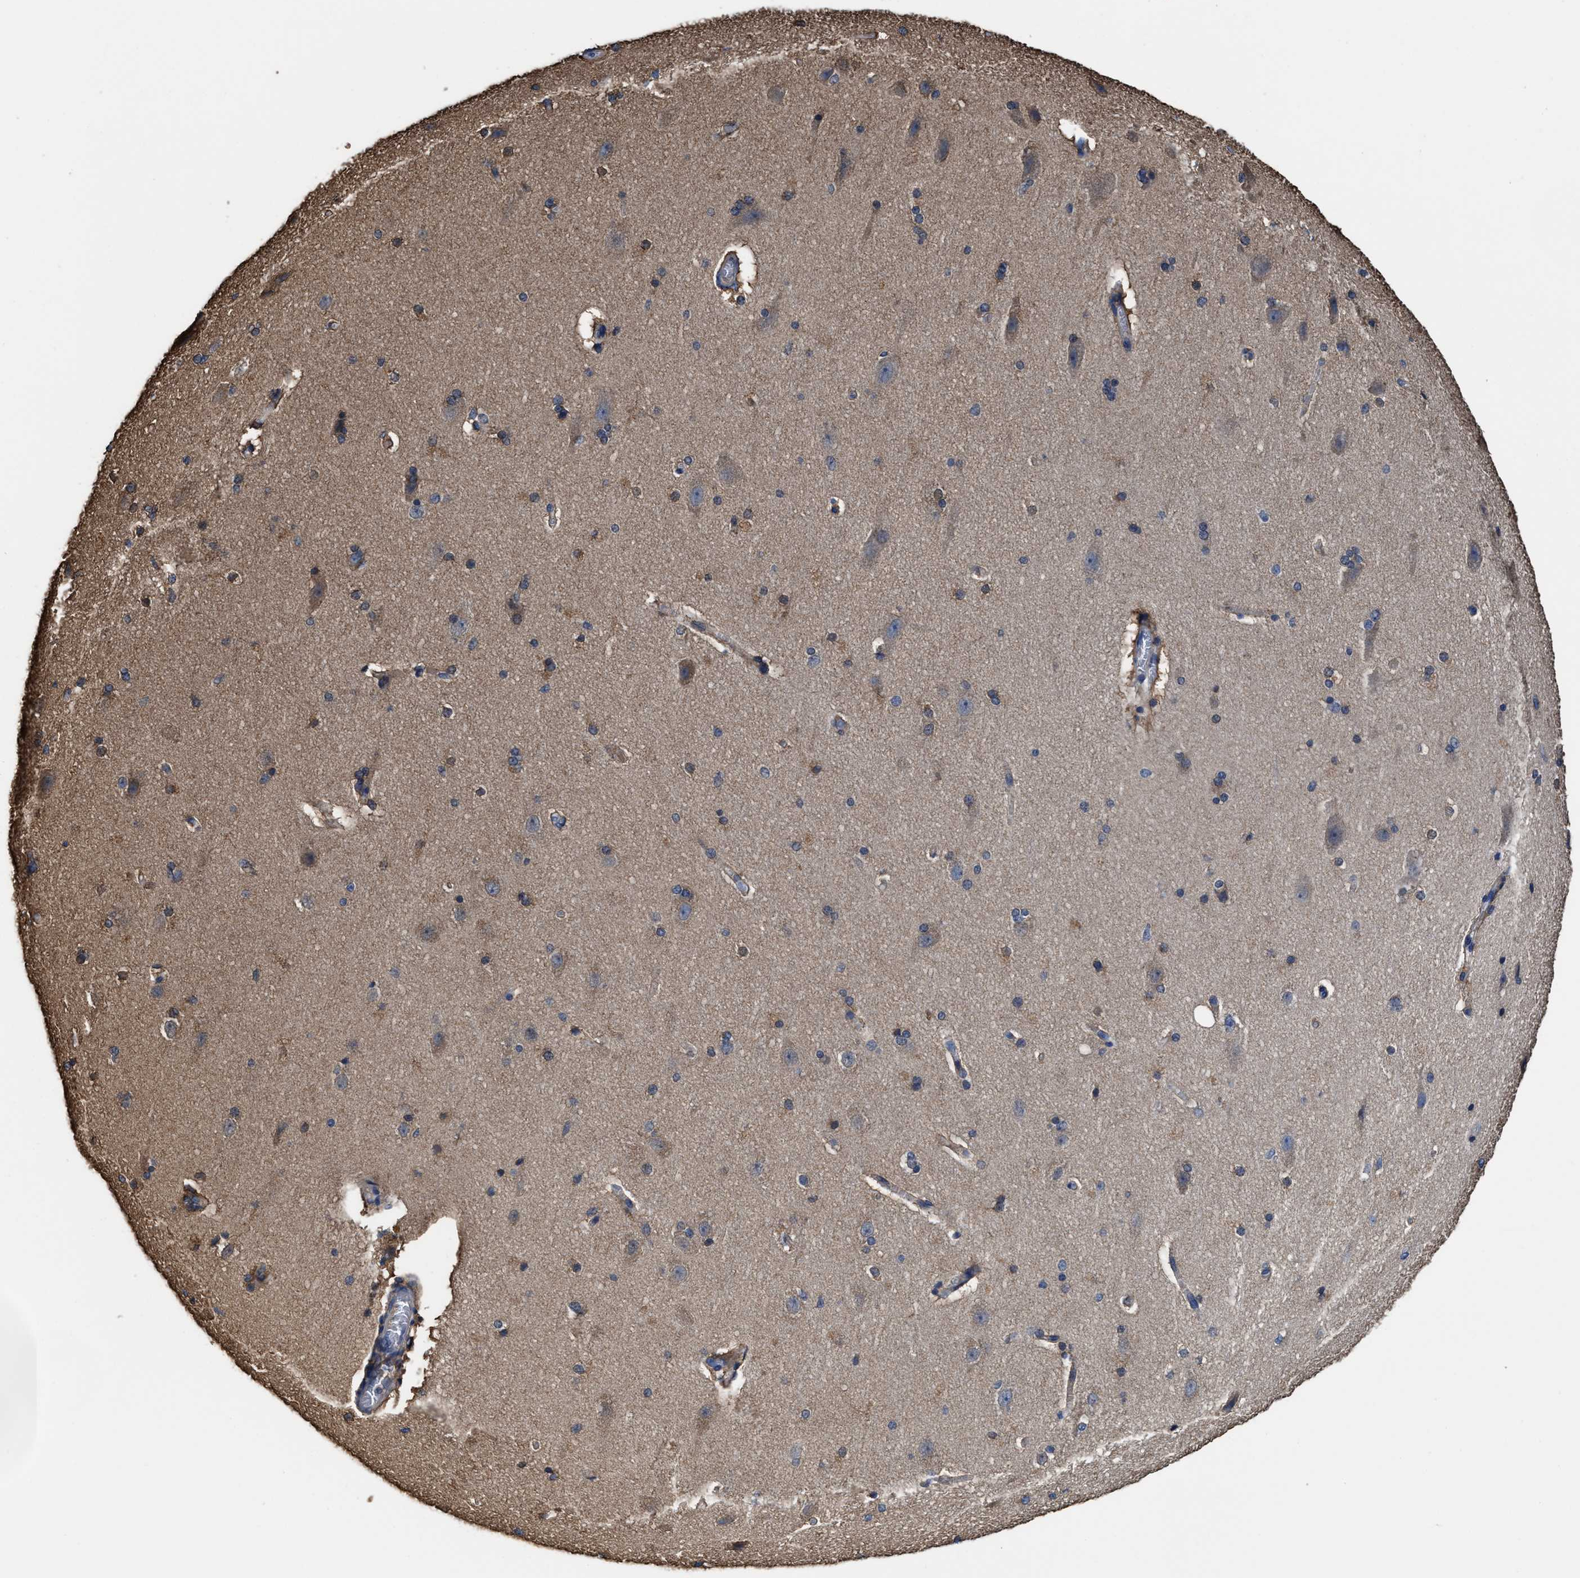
{"staining": {"intensity": "moderate", "quantity": "25%-75%", "location": "cytoplasmic/membranous"}, "tissue": "cerebral cortex", "cell_type": "Endothelial cells", "image_type": "normal", "snomed": [{"axis": "morphology", "description": "Normal tissue, NOS"}, {"axis": "topography", "description": "Cerebral cortex"}, {"axis": "topography", "description": "Hippocampus"}], "caption": "Endothelial cells display moderate cytoplasmic/membranous expression in approximately 25%-75% of cells in unremarkable cerebral cortex.", "gene": "TMEM30A", "patient": {"sex": "female", "age": 19}}